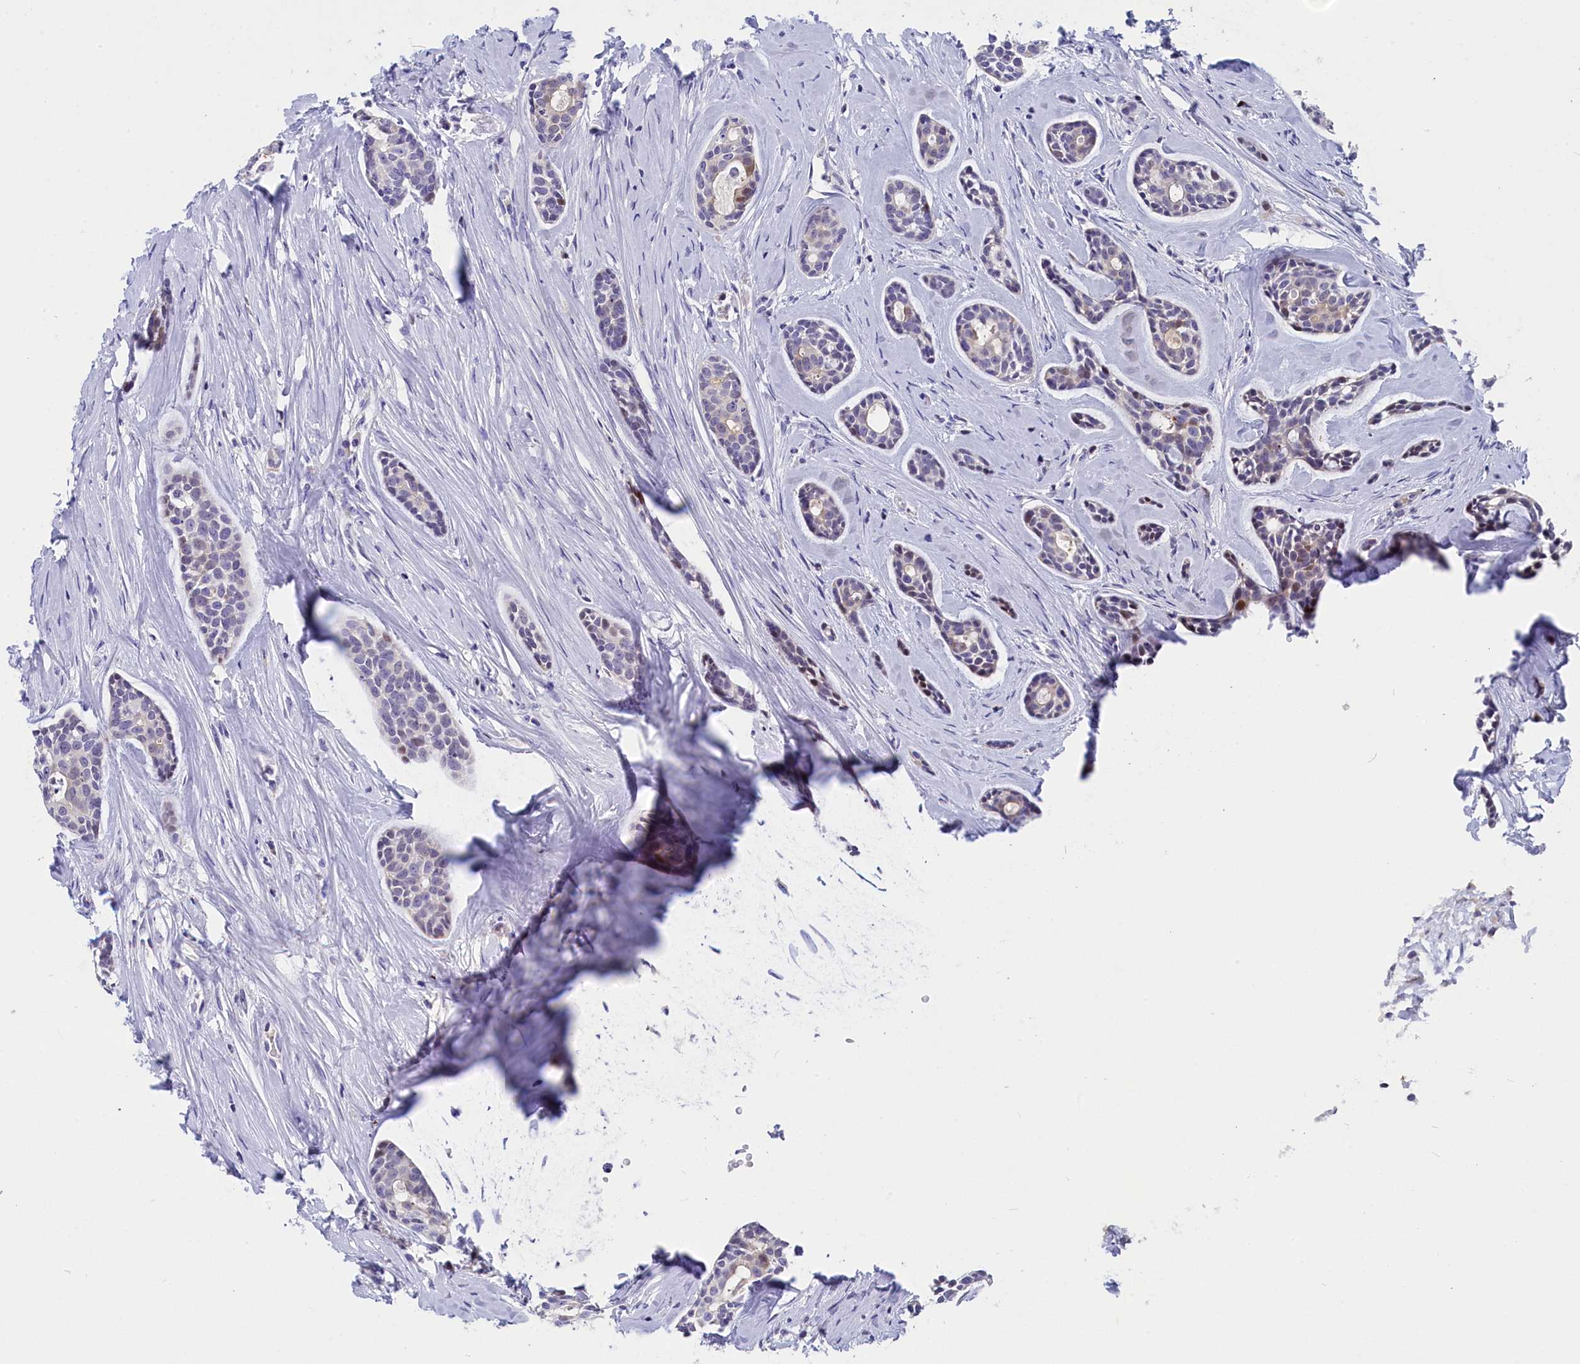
{"staining": {"intensity": "moderate", "quantity": "<25%", "location": "nuclear"}, "tissue": "head and neck cancer", "cell_type": "Tumor cells", "image_type": "cancer", "snomed": [{"axis": "morphology", "description": "Adenocarcinoma, NOS"}, {"axis": "topography", "description": "Subcutis"}, {"axis": "topography", "description": "Head-Neck"}], "caption": "Moderate nuclear positivity for a protein is identified in about <25% of tumor cells of head and neck cancer (adenocarcinoma) using IHC.", "gene": "NKPD1", "patient": {"sex": "female", "age": 73}}